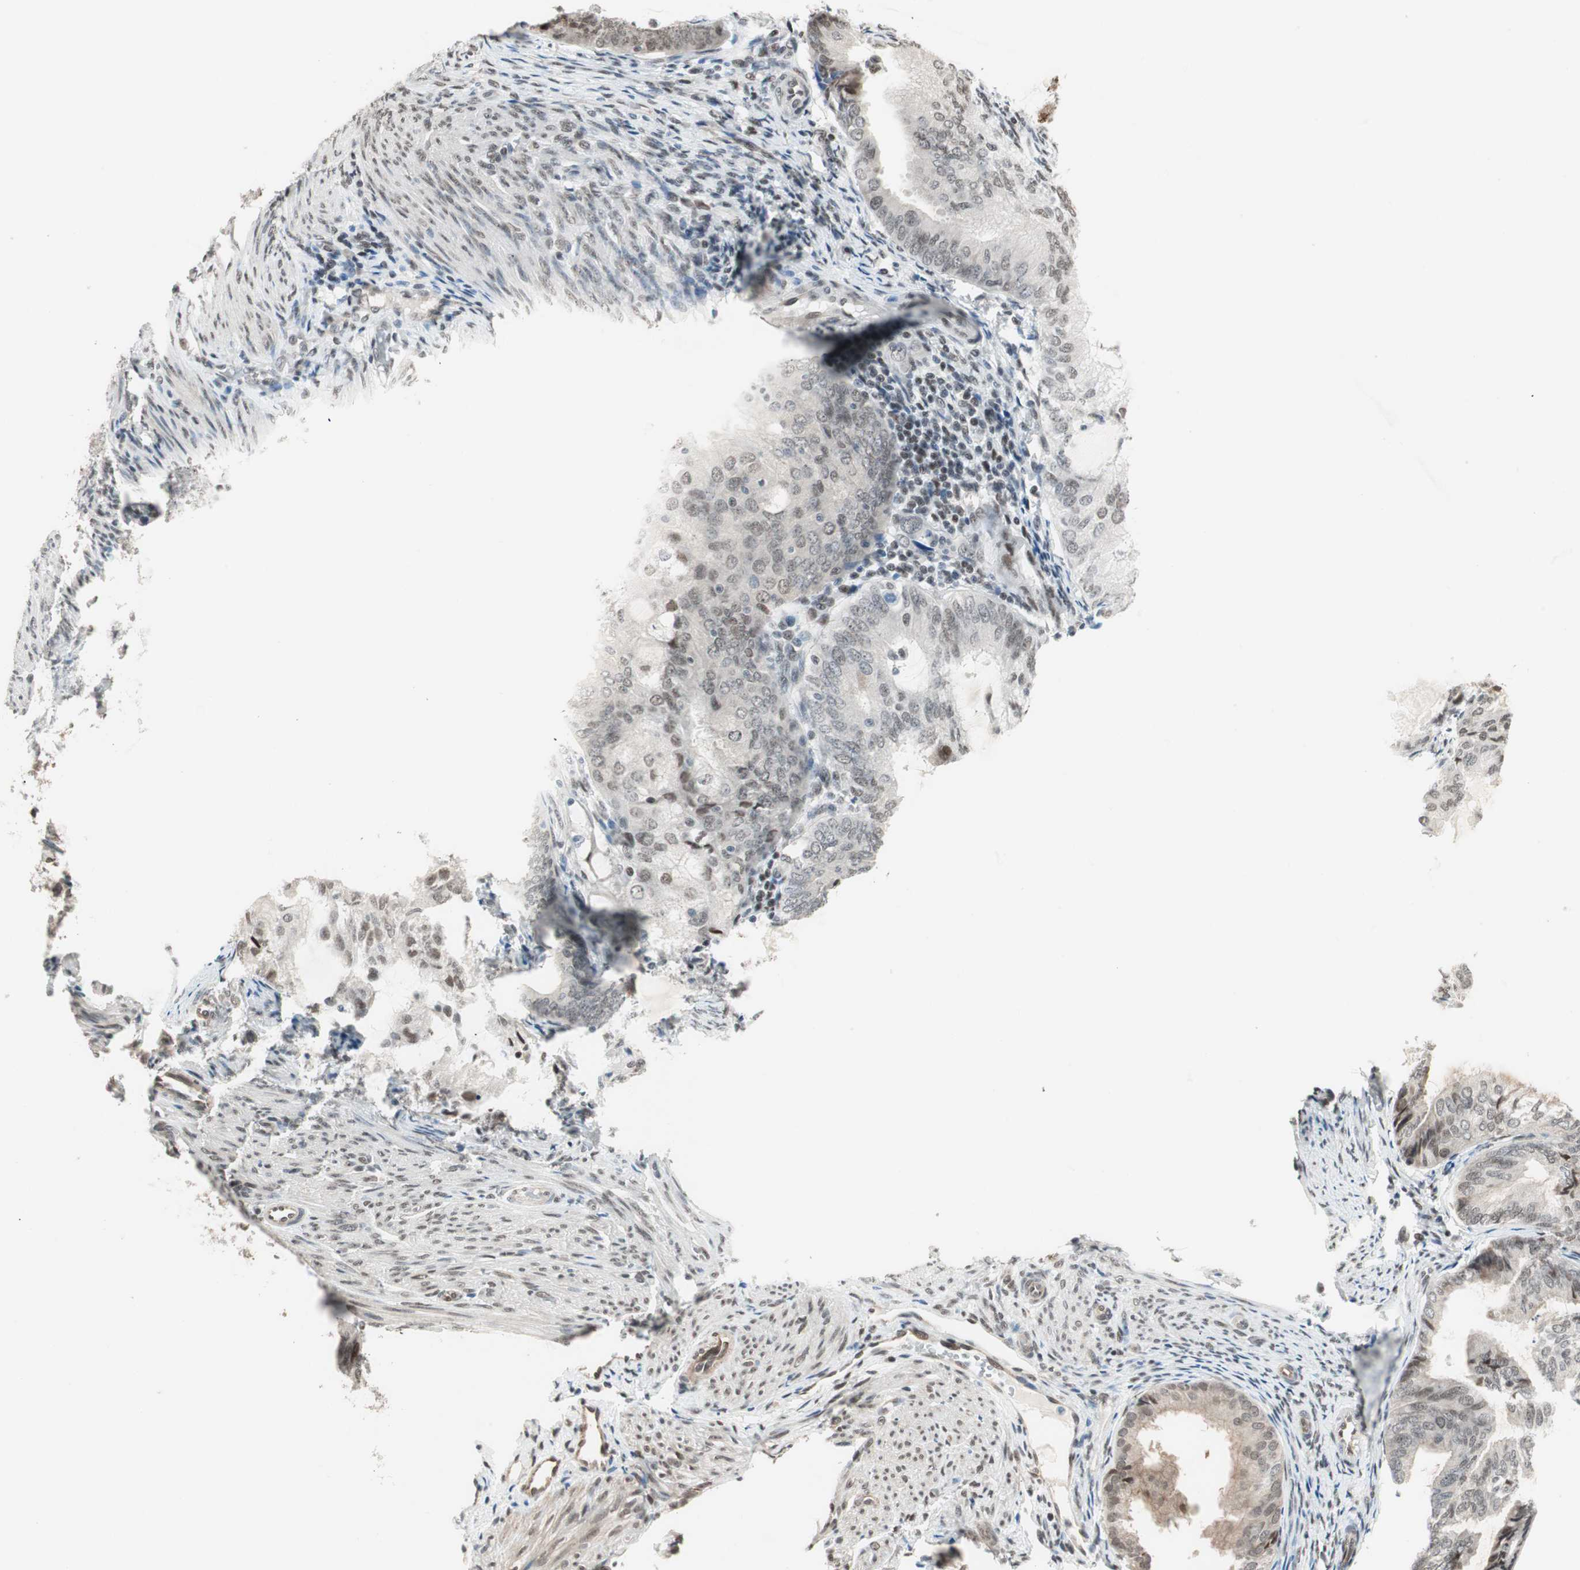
{"staining": {"intensity": "moderate", "quantity": "<25%", "location": "cytoplasmic/membranous,nuclear"}, "tissue": "endometrial cancer", "cell_type": "Tumor cells", "image_type": "cancer", "snomed": [{"axis": "morphology", "description": "Adenocarcinoma, NOS"}, {"axis": "topography", "description": "Endometrium"}], "caption": "Endometrial cancer (adenocarcinoma) tissue reveals moderate cytoplasmic/membranous and nuclear expression in approximately <25% of tumor cells, visualized by immunohistochemistry.", "gene": "ZBTB17", "patient": {"sex": "female", "age": 81}}